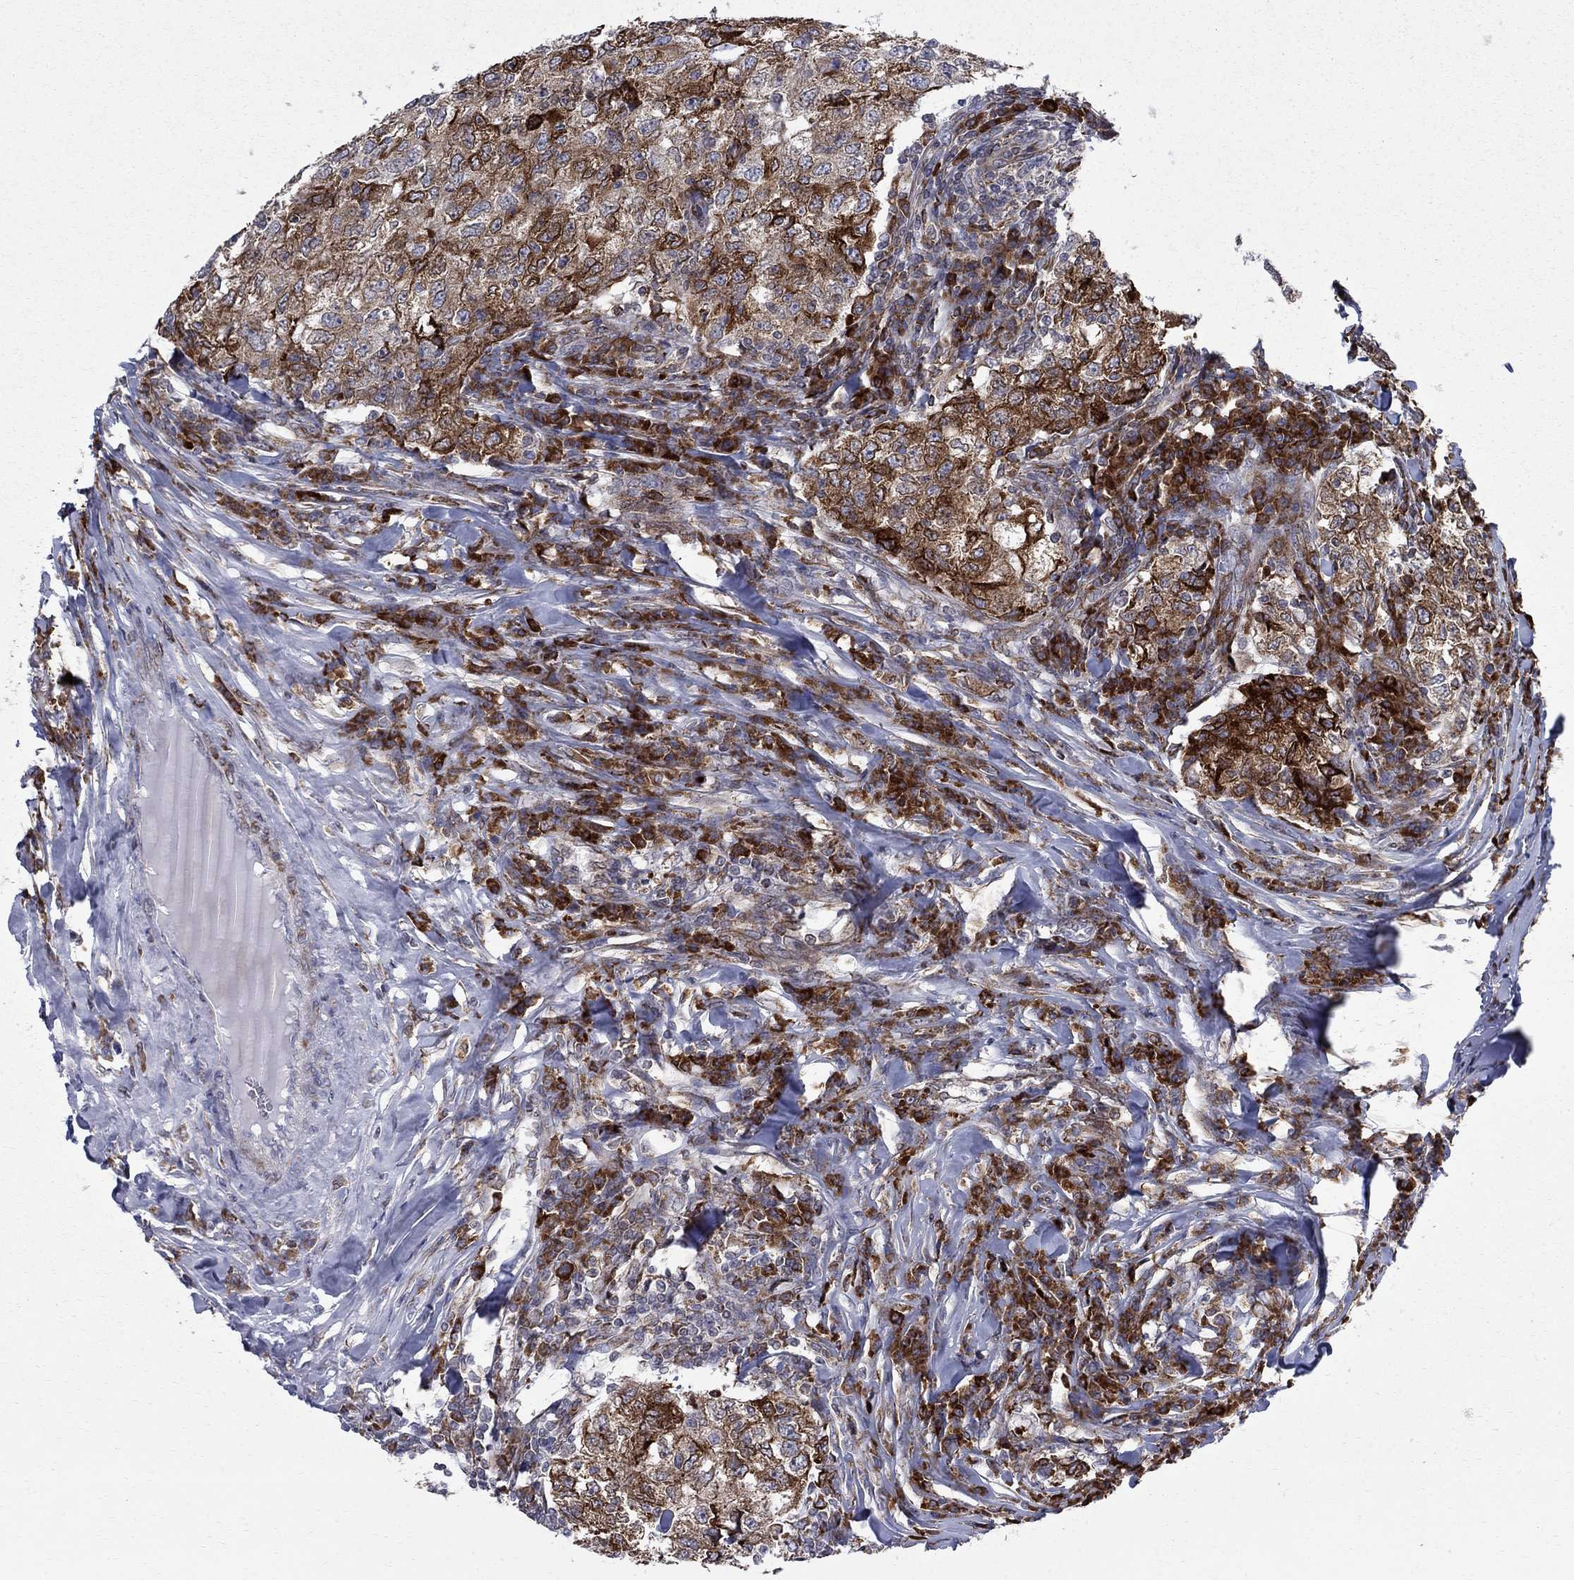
{"staining": {"intensity": "strong", "quantity": "25%-75%", "location": "cytoplasmic/membranous"}, "tissue": "breast cancer", "cell_type": "Tumor cells", "image_type": "cancer", "snomed": [{"axis": "morphology", "description": "Duct carcinoma"}, {"axis": "topography", "description": "Breast"}], "caption": "Immunohistochemical staining of breast cancer (intraductal carcinoma) exhibits high levels of strong cytoplasmic/membranous staining in approximately 25%-75% of tumor cells.", "gene": "CAB39L", "patient": {"sex": "female", "age": 30}}